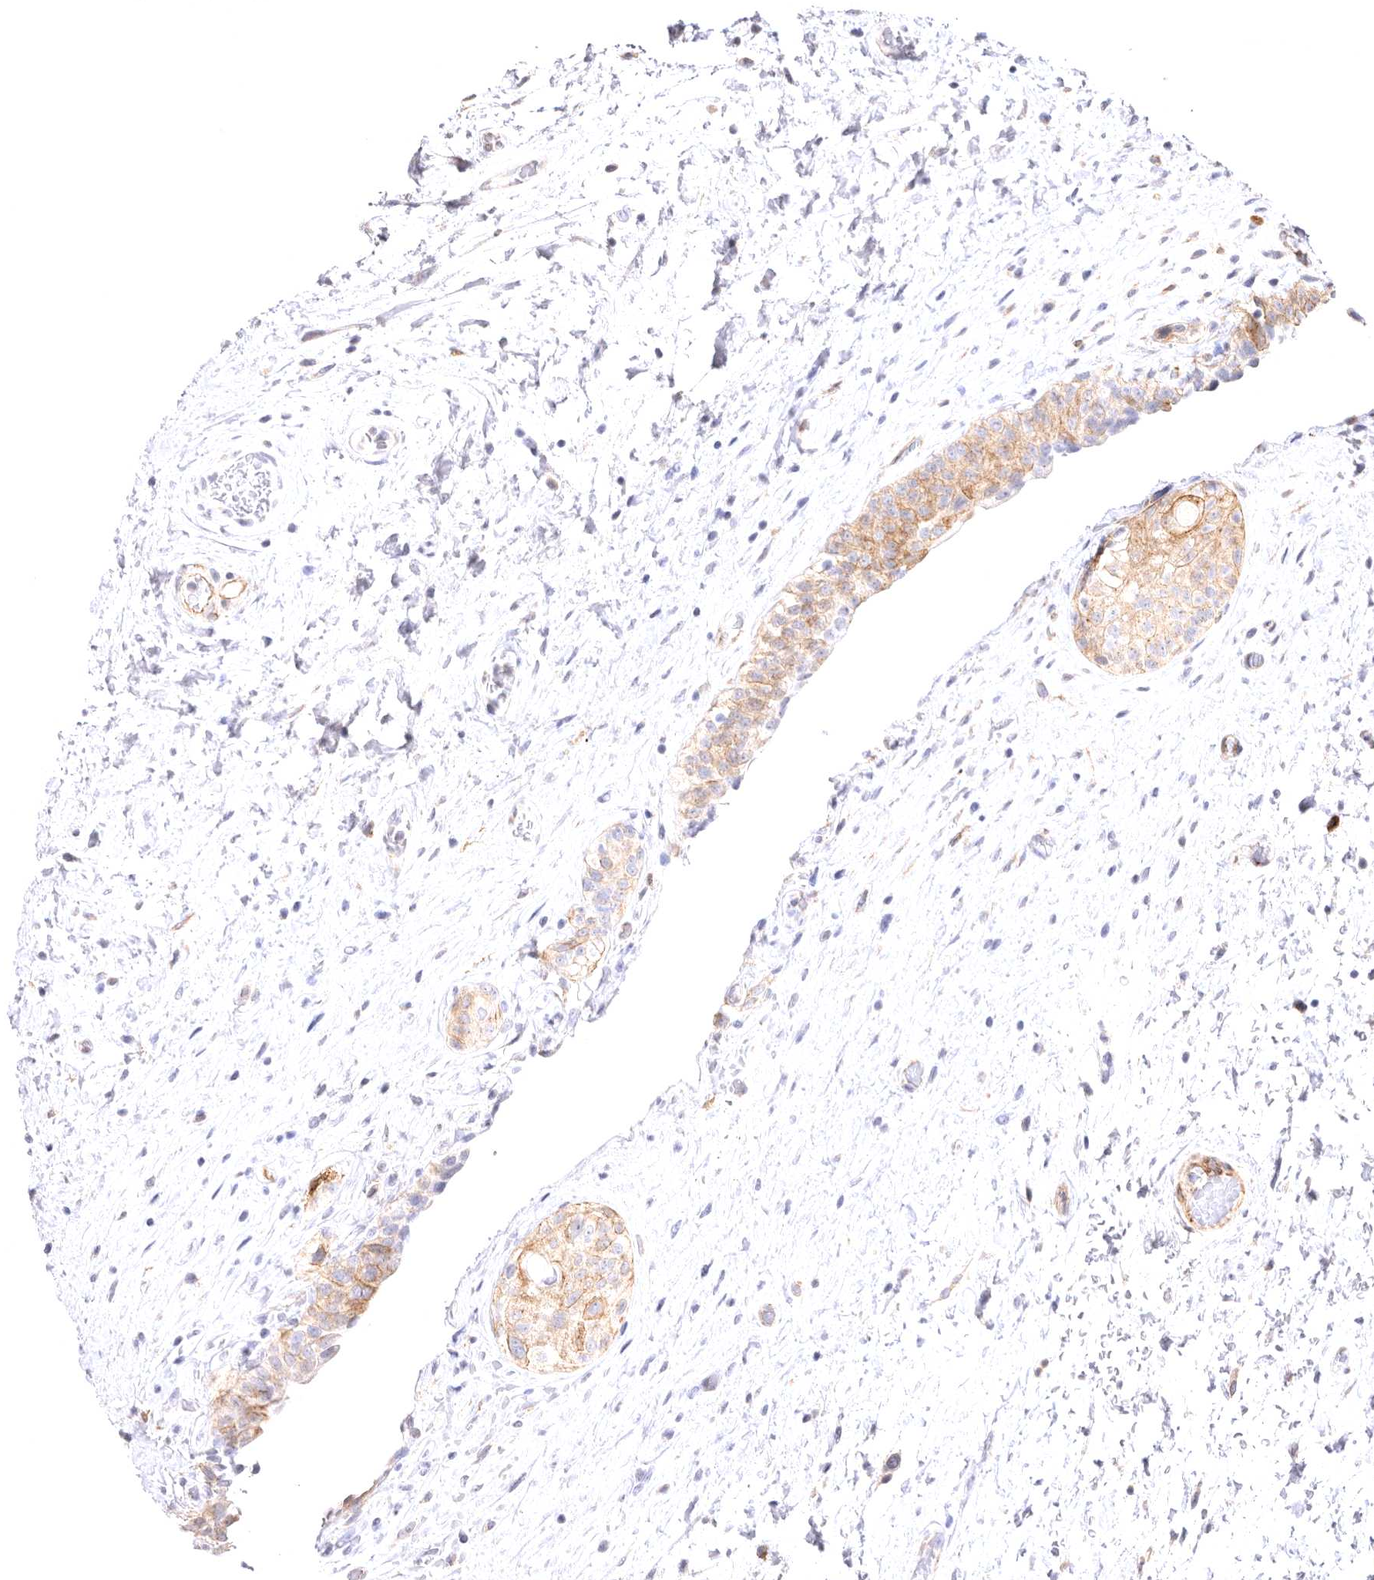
{"staining": {"intensity": "moderate", "quantity": "25%-75%", "location": "cytoplasmic/membranous"}, "tissue": "urinary bladder", "cell_type": "Urothelial cells", "image_type": "normal", "snomed": [{"axis": "morphology", "description": "Normal tissue, NOS"}, {"axis": "topography", "description": "Urinary bladder"}], "caption": "Immunohistochemistry (IHC) histopathology image of unremarkable urinary bladder: human urinary bladder stained using immunohistochemistry reveals medium levels of moderate protein expression localized specifically in the cytoplasmic/membranous of urothelial cells, appearing as a cytoplasmic/membranous brown color.", "gene": "VPS45", "patient": {"sex": "male", "age": 74}}